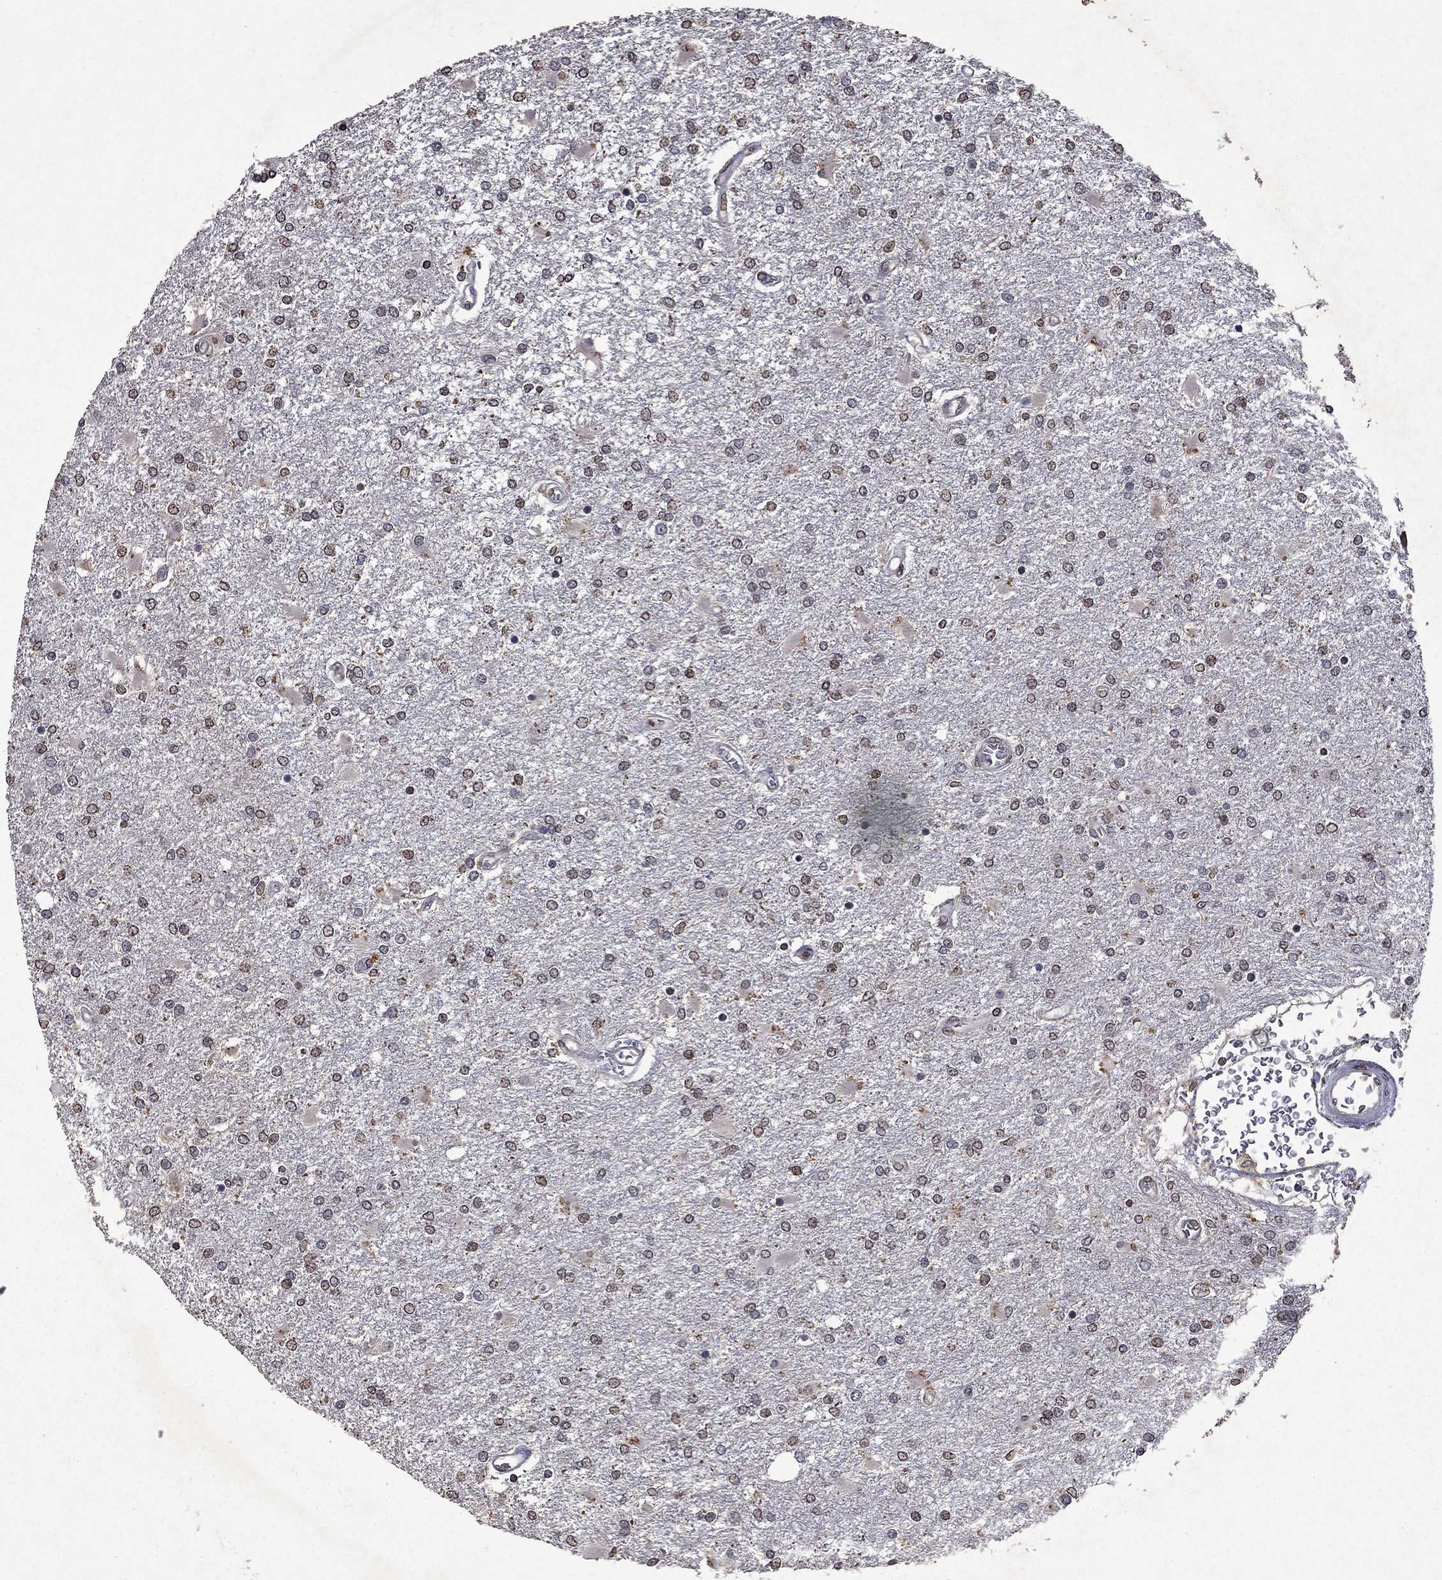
{"staining": {"intensity": "moderate", "quantity": "<25%", "location": "cytoplasmic/membranous,nuclear"}, "tissue": "glioma", "cell_type": "Tumor cells", "image_type": "cancer", "snomed": [{"axis": "morphology", "description": "Glioma, malignant, High grade"}, {"axis": "topography", "description": "Cerebral cortex"}], "caption": "Protein expression analysis of glioma shows moderate cytoplasmic/membranous and nuclear positivity in about <25% of tumor cells. (IHC, brightfield microscopy, high magnification).", "gene": "TTC38", "patient": {"sex": "male", "age": 79}}